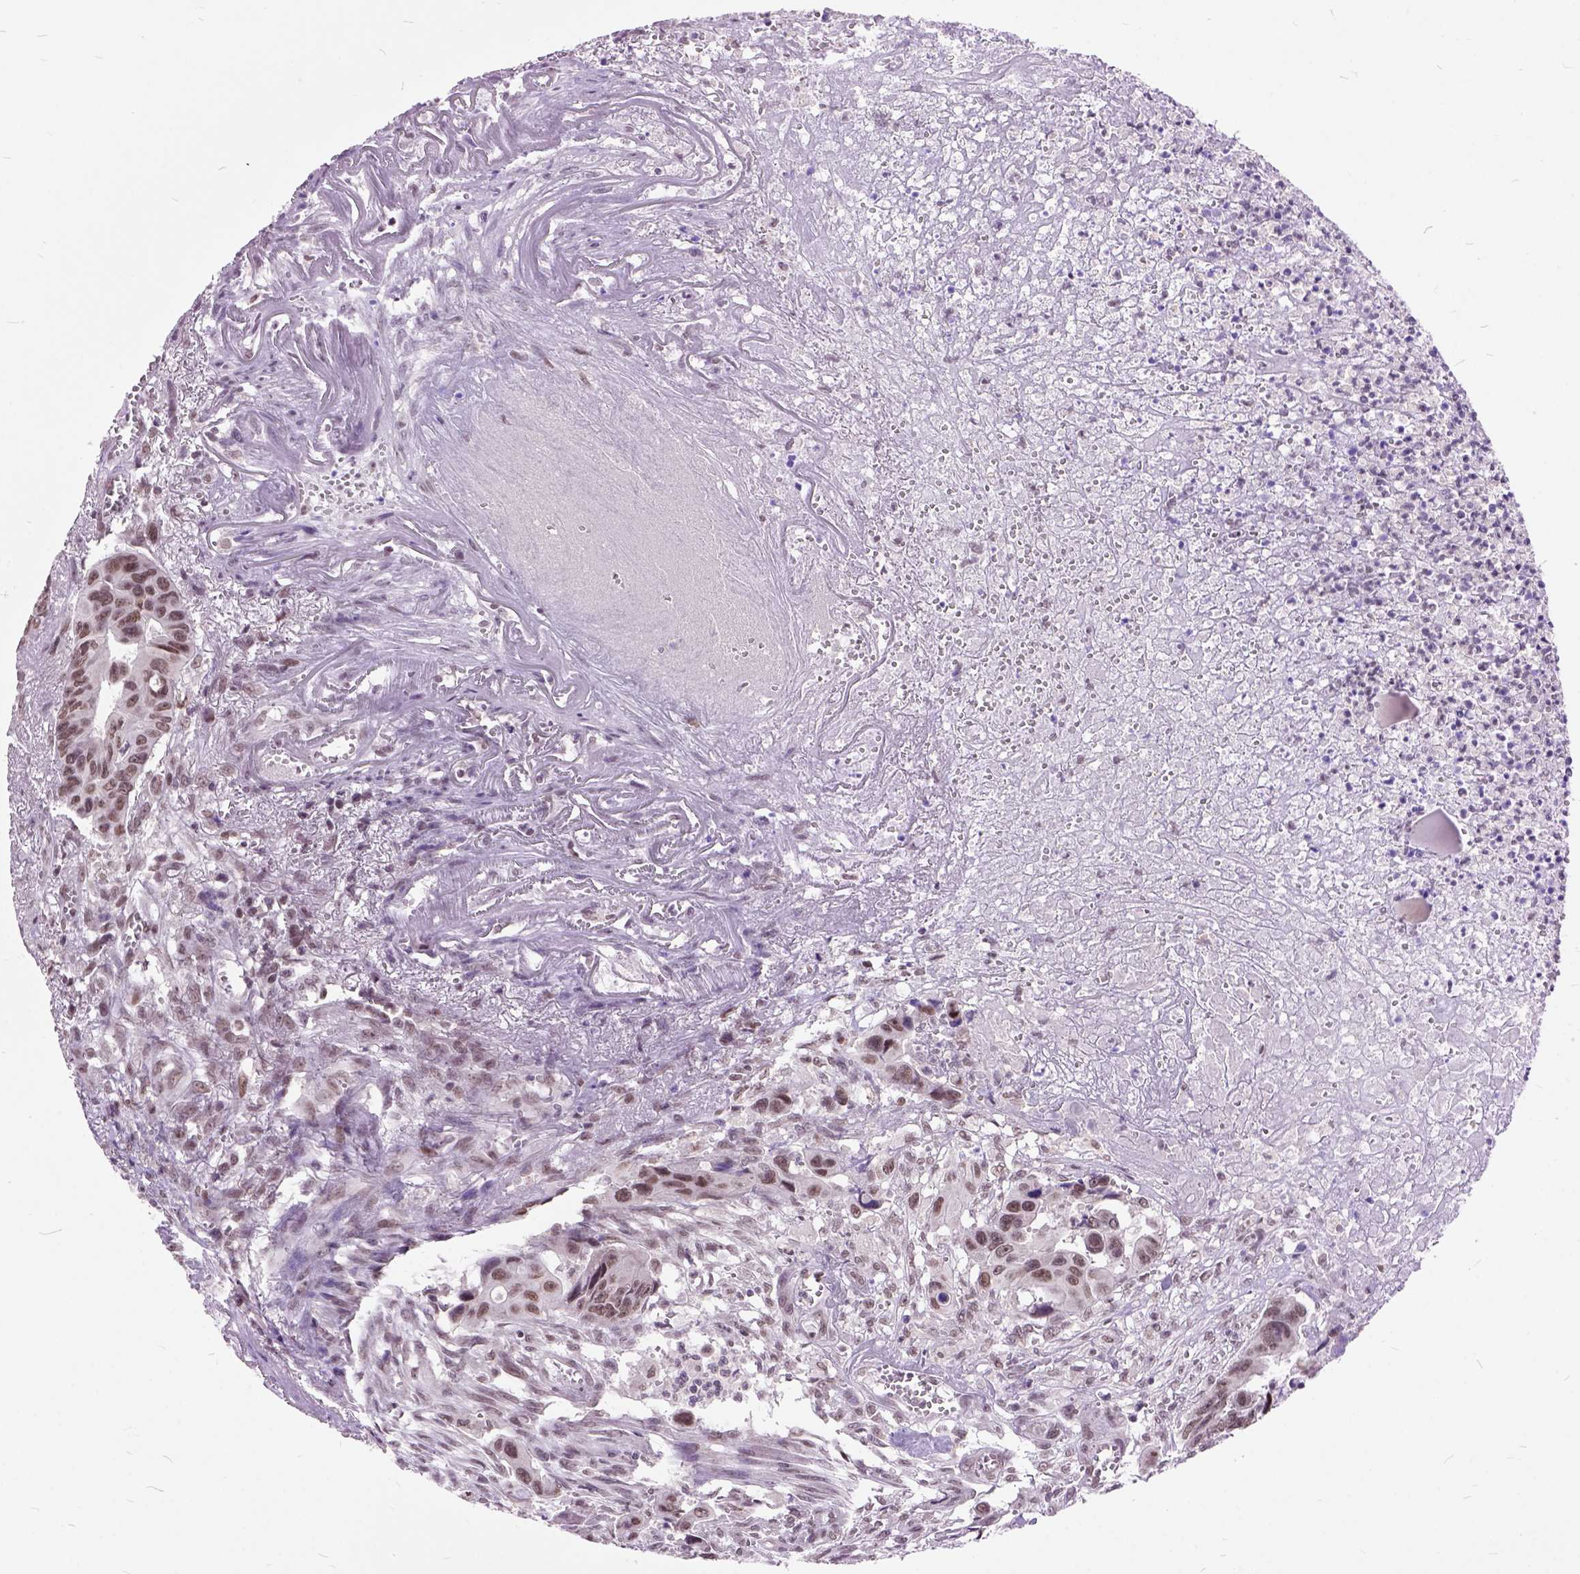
{"staining": {"intensity": "moderate", "quantity": ">75%", "location": "nuclear"}, "tissue": "colorectal cancer", "cell_type": "Tumor cells", "image_type": "cancer", "snomed": [{"axis": "morphology", "description": "Adenocarcinoma, NOS"}, {"axis": "topography", "description": "Colon"}], "caption": "Moderate nuclear positivity is seen in approximately >75% of tumor cells in colorectal cancer.", "gene": "ORC5", "patient": {"sex": "female", "age": 87}}